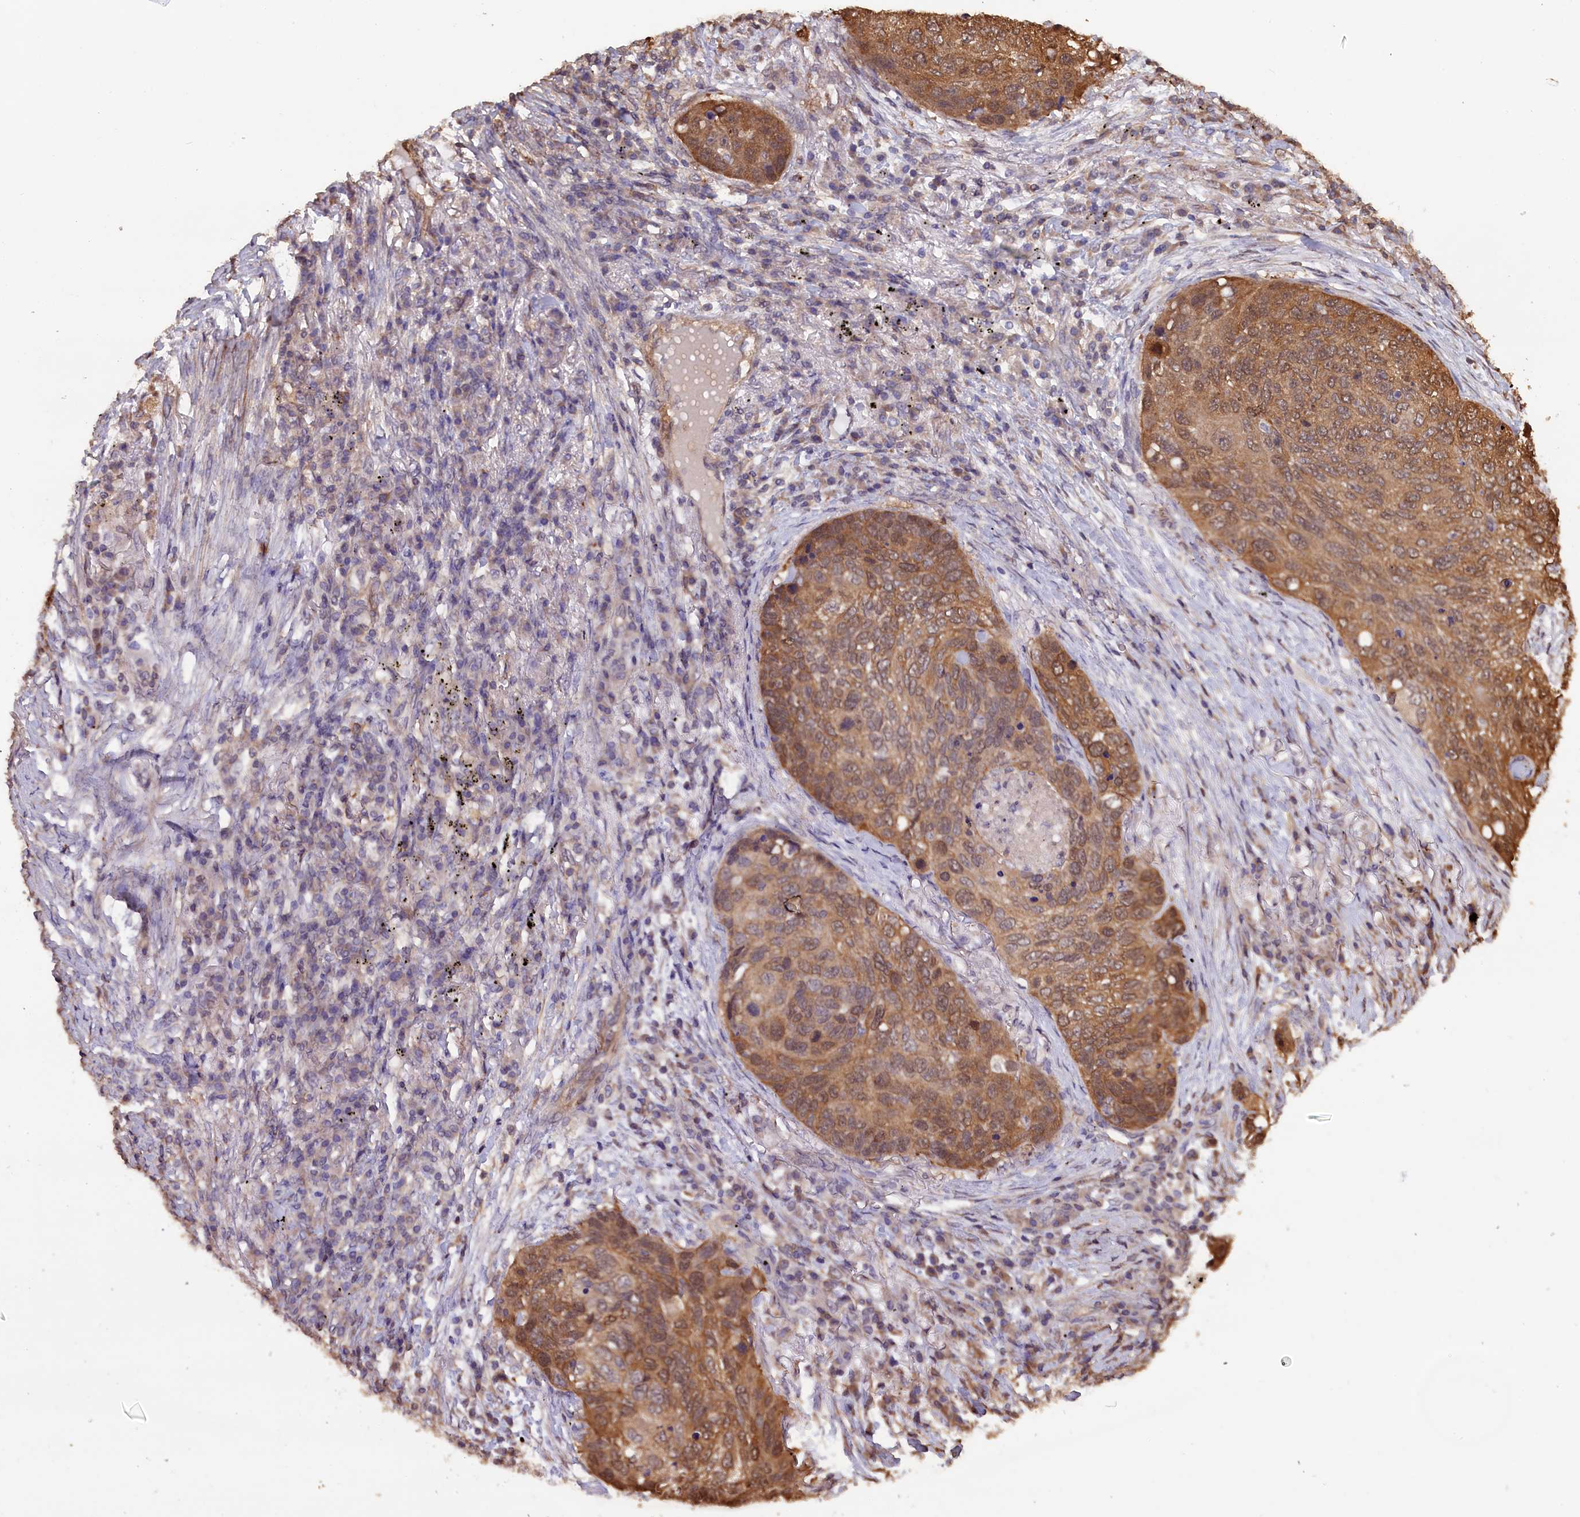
{"staining": {"intensity": "moderate", "quantity": ">75%", "location": "cytoplasmic/membranous"}, "tissue": "lung cancer", "cell_type": "Tumor cells", "image_type": "cancer", "snomed": [{"axis": "morphology", "description": "Squamous cell carcinoma, NOS"}, {"axis": "topography", "description": "Lung"}], "caption": "Protein expression analysis of squamous cell carcinoma (lung) shows moderate cytoplasmic/membranous positivity in about >75% of tumor cells.", "gene": "JPT2", "patient": {"sex": "female", "age": 63}}